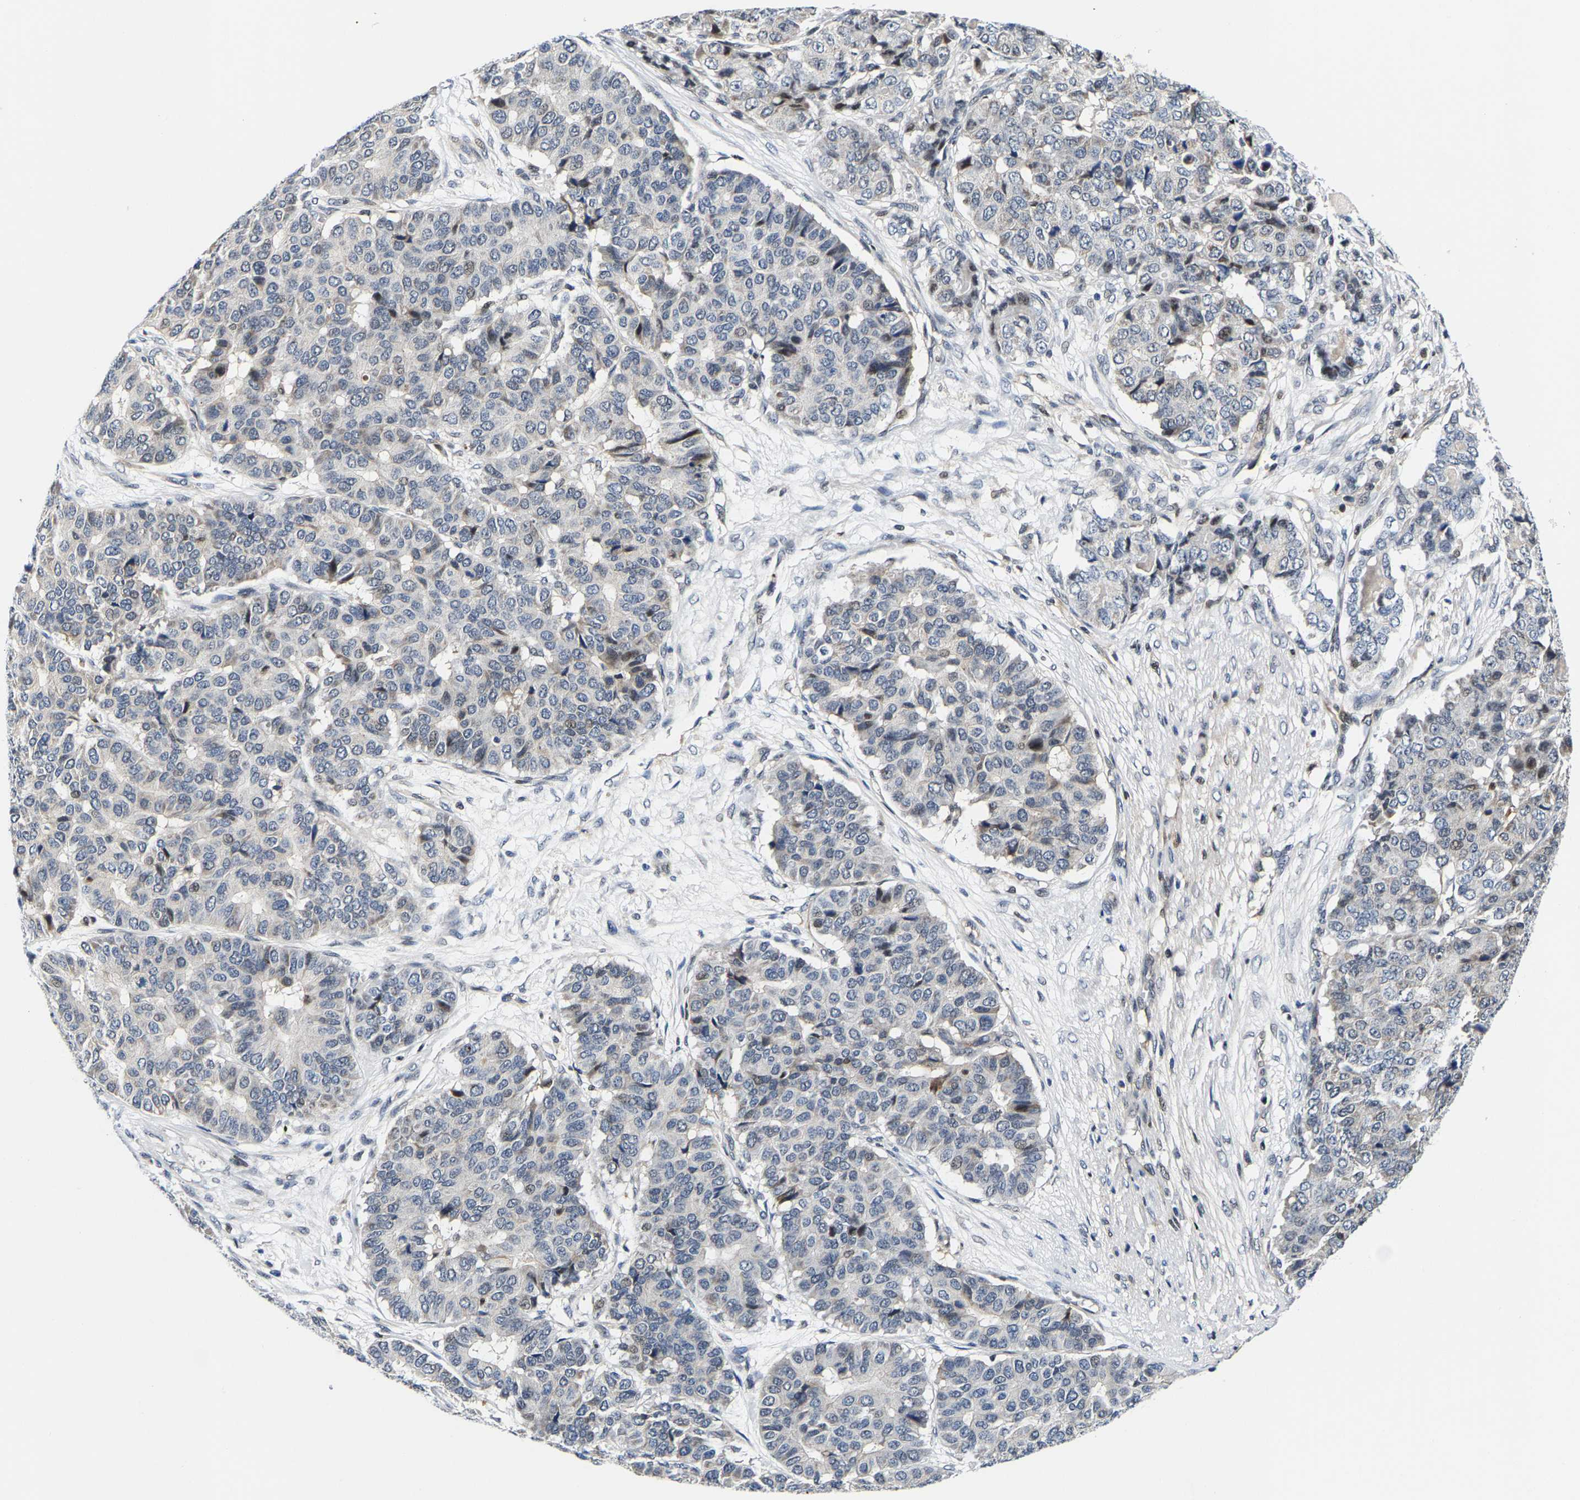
{"staining": {"intensity": "negative", "quantity": "none", "location": "none"}, "tissue": "pancreatic cancer", "cell_type": "Tumor cells", "image_type": "cancer", "snomed": [{"axis": "morphology", "description": "Adenocarcinoma, NOS"}, {"axis": "topography", "description": "Pancreas"}], "caption": "Tumor cells show no significant staining in pancreatic cancer.", "gene": "GTPBP10", "patient": {"sex": "male", "age": 50}}